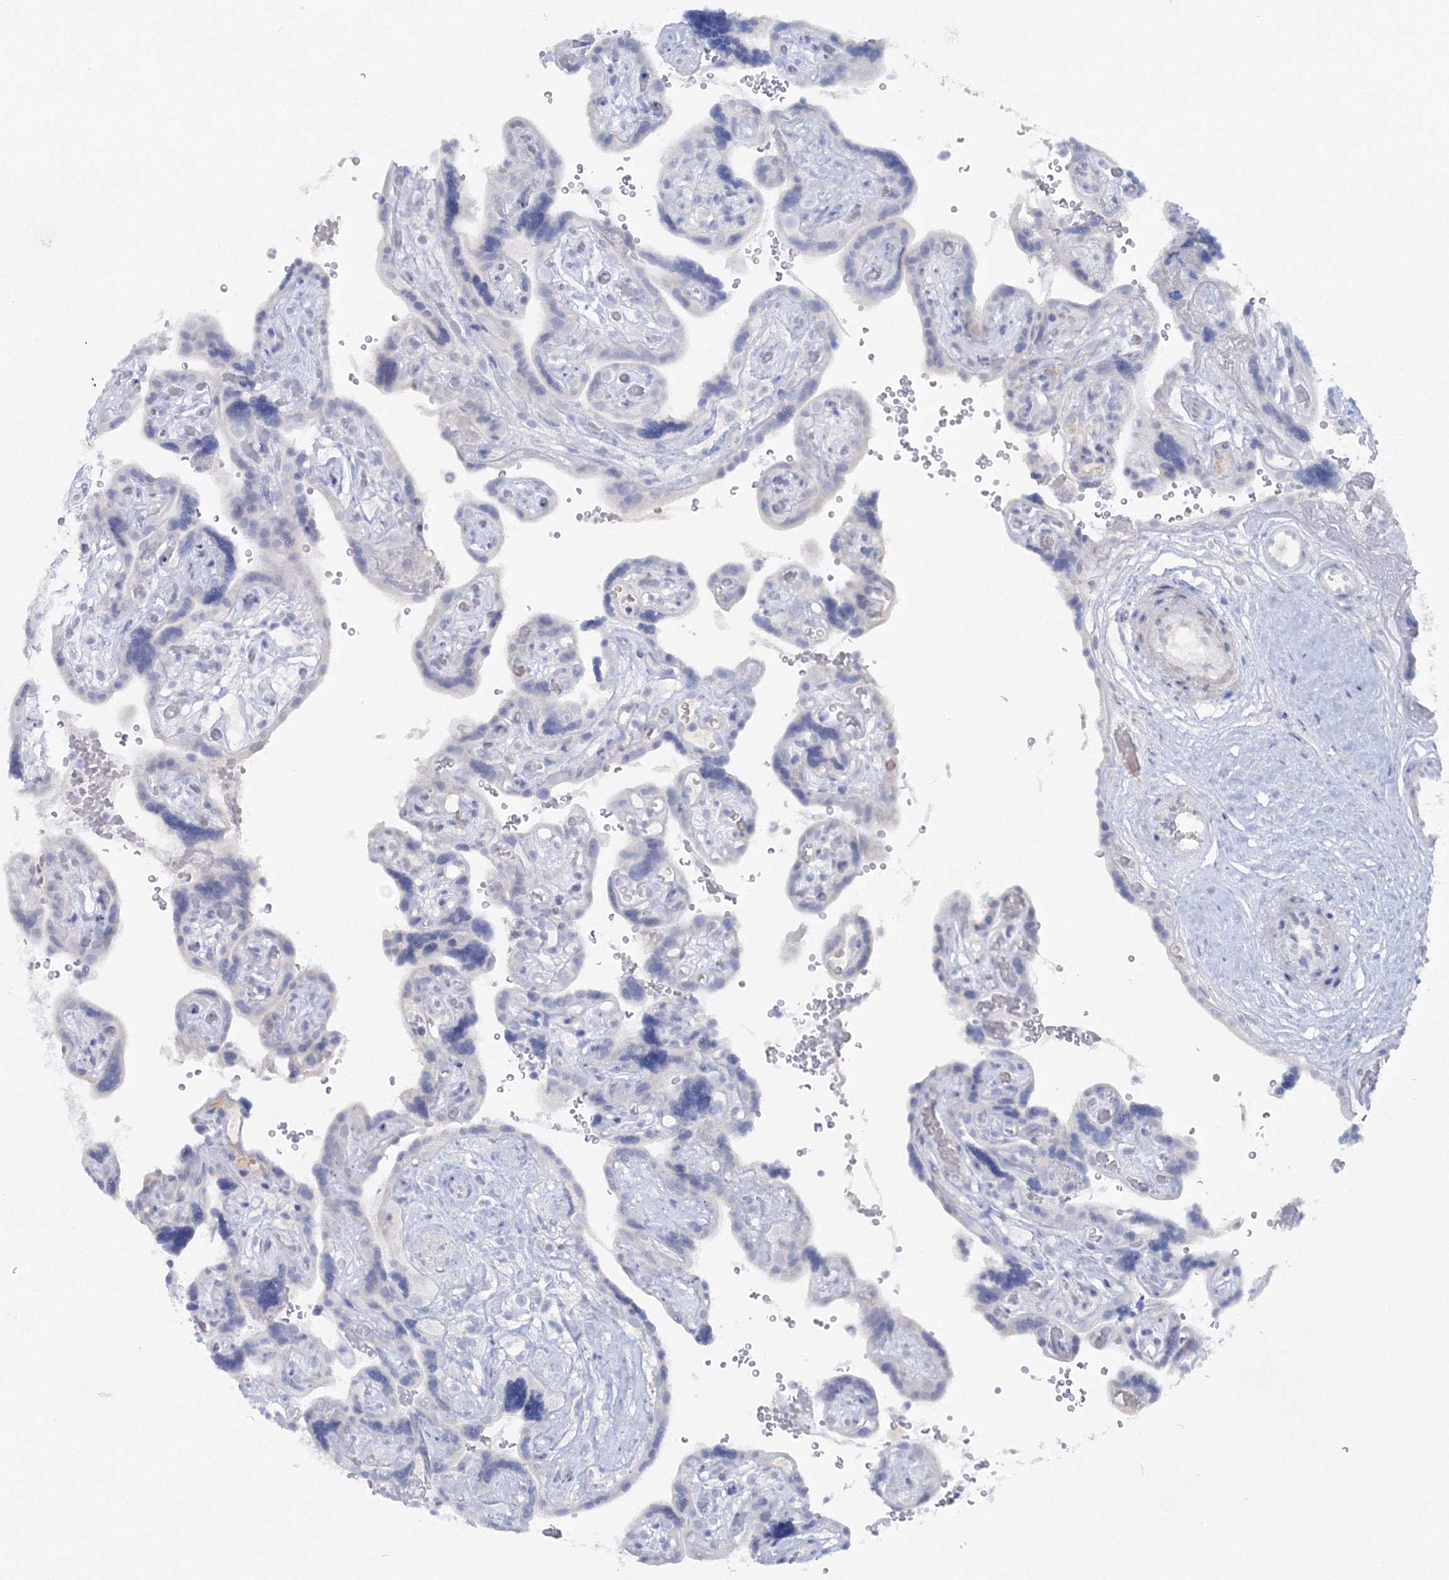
{"staining": {"intensity": "negative", "quantity": "none", "location": "none"}, "tissue": "placenta", "cell_type": "Trophoblastic cells", "image_type": "normal", "snomed": [{"axis": "morphology", "description": "Normal tissue, NOS"}, {"axis": "topography", "description": "Placenta"}], "caption": "The photomicrograph reveals no significant positivity in trophoblastic cells of placenta. (DAB immunohistochemistry (IHC) with hematoxylin counter stain).", "gene": "GCKR", "patient": {"sex": "female", "age": 30}}